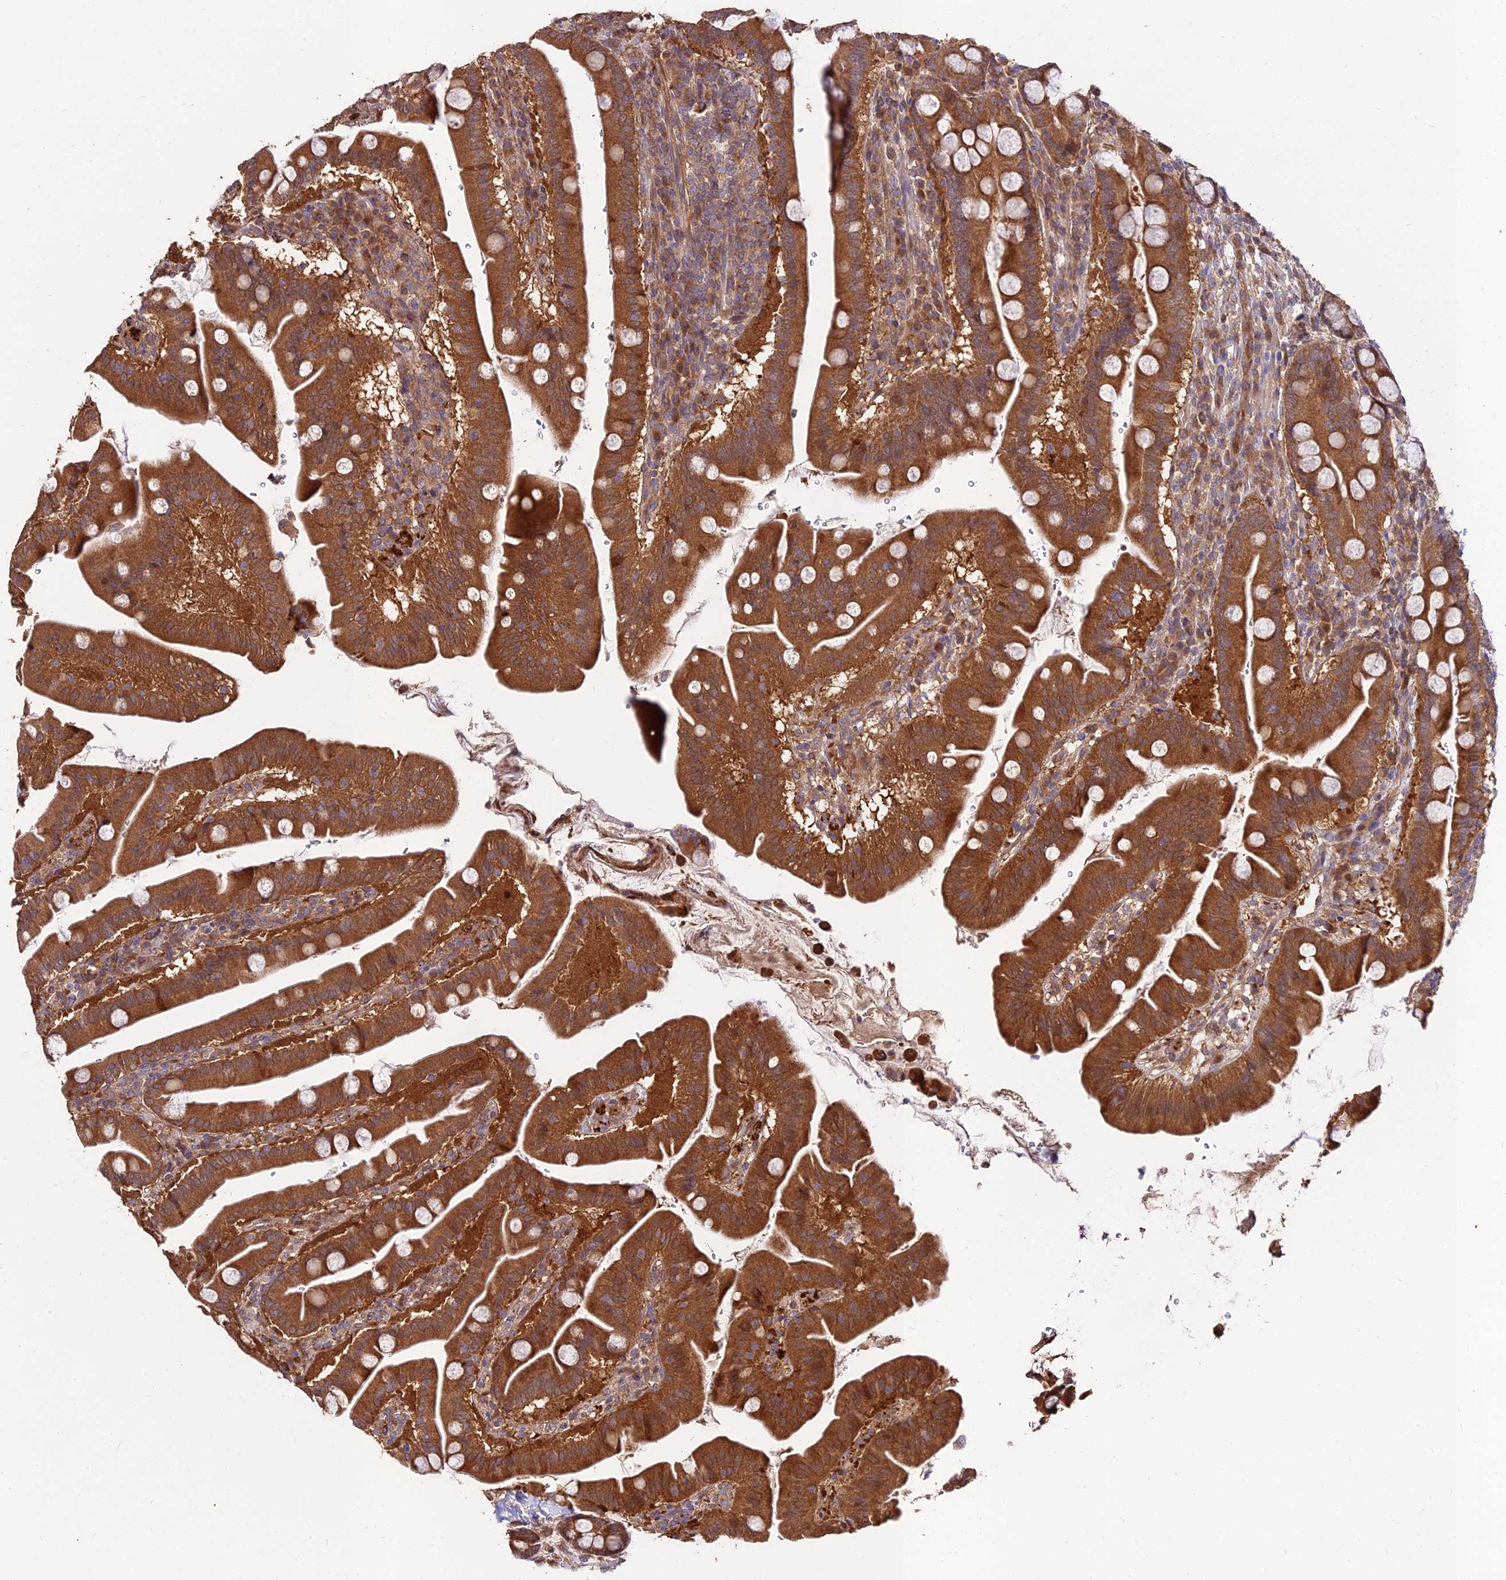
{"staining": {"intensity": "strong", "quantity": ">75%", "location": "cytoplasmic/membranous"}, "tissue": "duodenum", "cell_type": "Glandular cells", "image_type": "normal", "snomed": [{"axis": "morphology", "description": "Normal tissue, NOS"}, {"axis": "morphology", "description": "Adenocarcinoma, NOS"}, {"axis": "topography", "description": "Pancreas"}, {"axis": "topography", "description": "Duodenum"}], "caption": "Normal duodenum was stained to show a protein in brown. There is high levels of strong cytoplasmic/membranous staining in about >75% of glandular cells. (DAB IHC with brightfield microscopy, high magnification).", "gene": "GRTP1", "patient": {"sex": "male", "age": 50}}